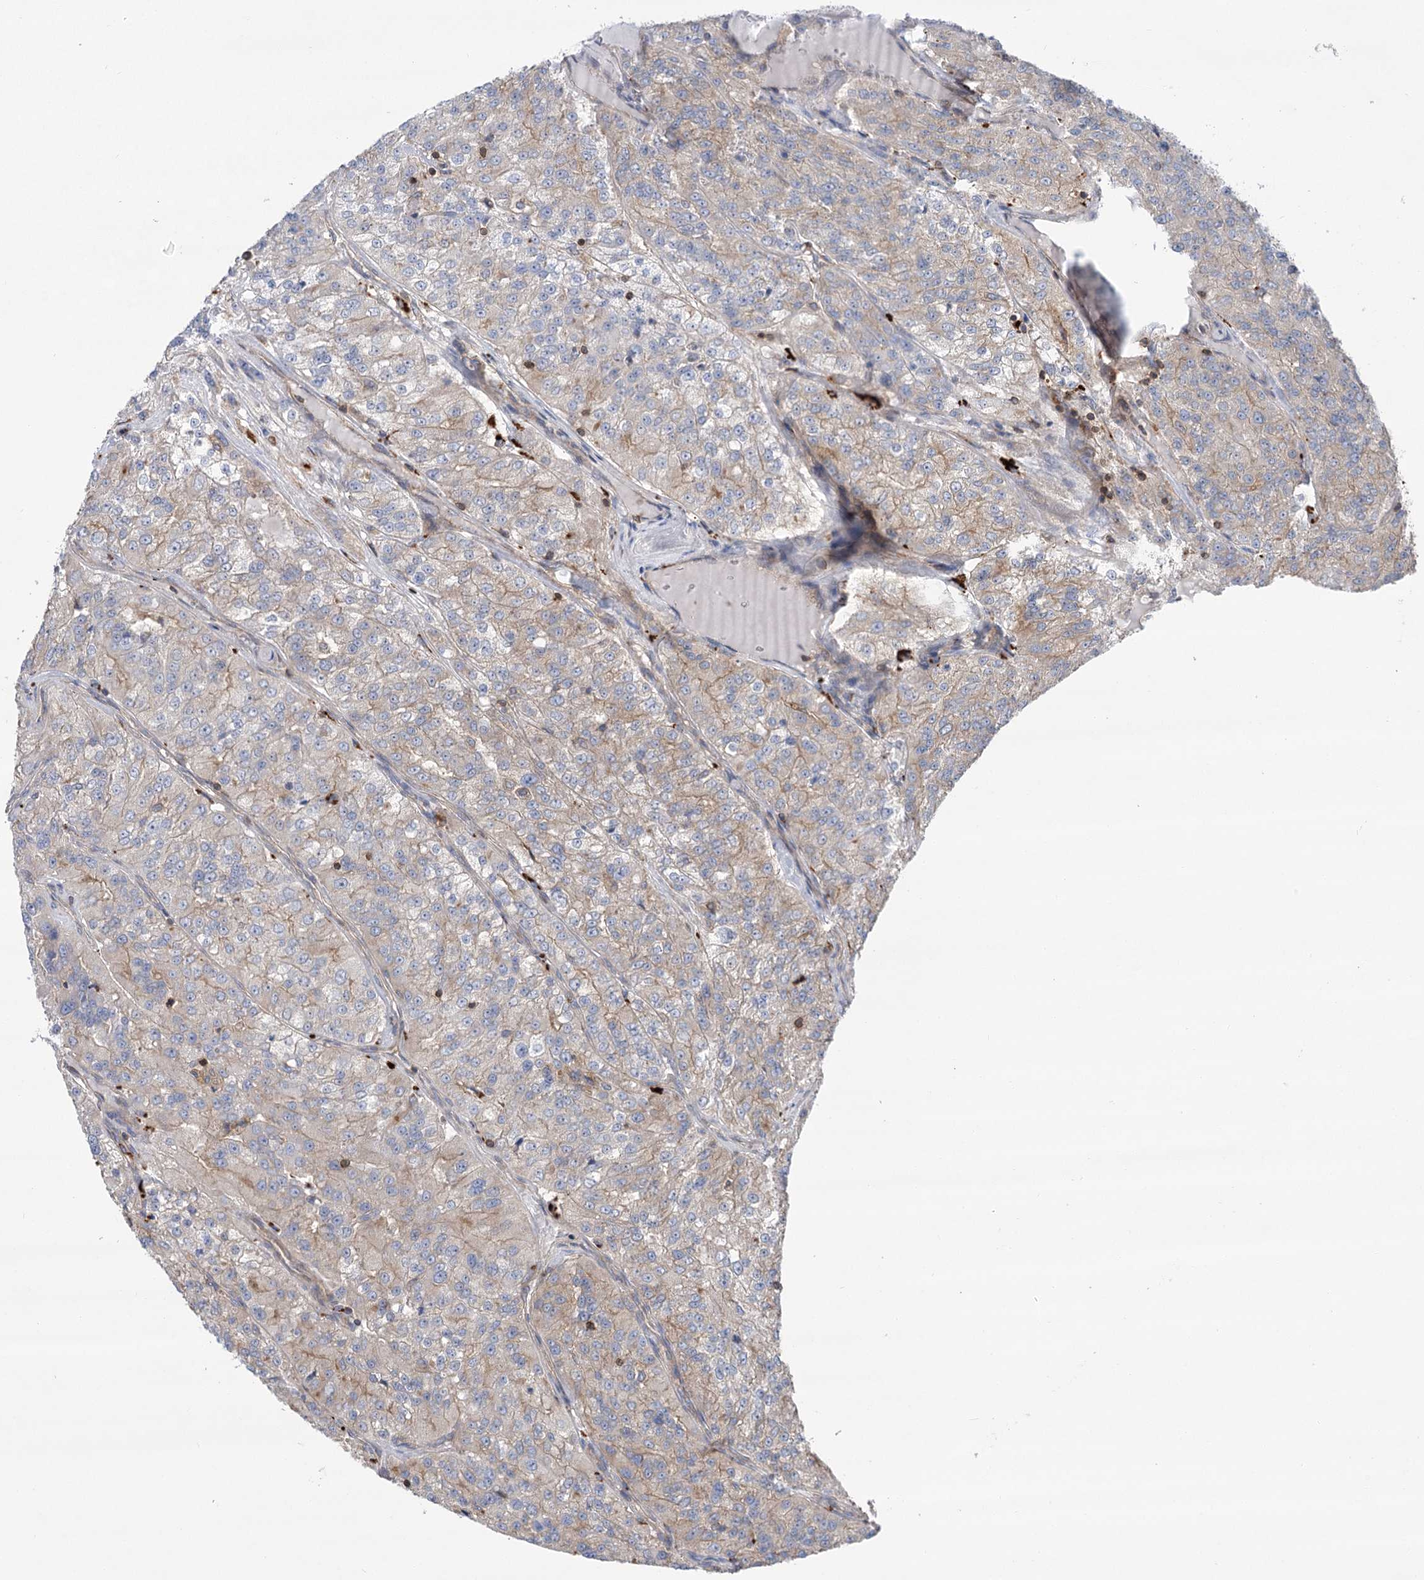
{"staining": {"intensity": "weak", "quantity": "<25%", "location": "cytoplasmic/membranous"}, "tissue": "renal cancer", "cell_type": "Tumor cells", "image_type": "cancer", "snomed": [{"axis": "morphology", "description": "Adenocarcinoma, NOS"}, {"axis": "topography", "description": "Kidney"}], "caption": "The photomicrograph demonstrates no staining of tumor cells in adenocarcinoma (renal). (DAB (3,3'-diaminobenzidine) IHC visualized using brightfield microscopy, high magnification).", "gene": "VPS37B", "patient": {"sex": "female", "age": 63}}